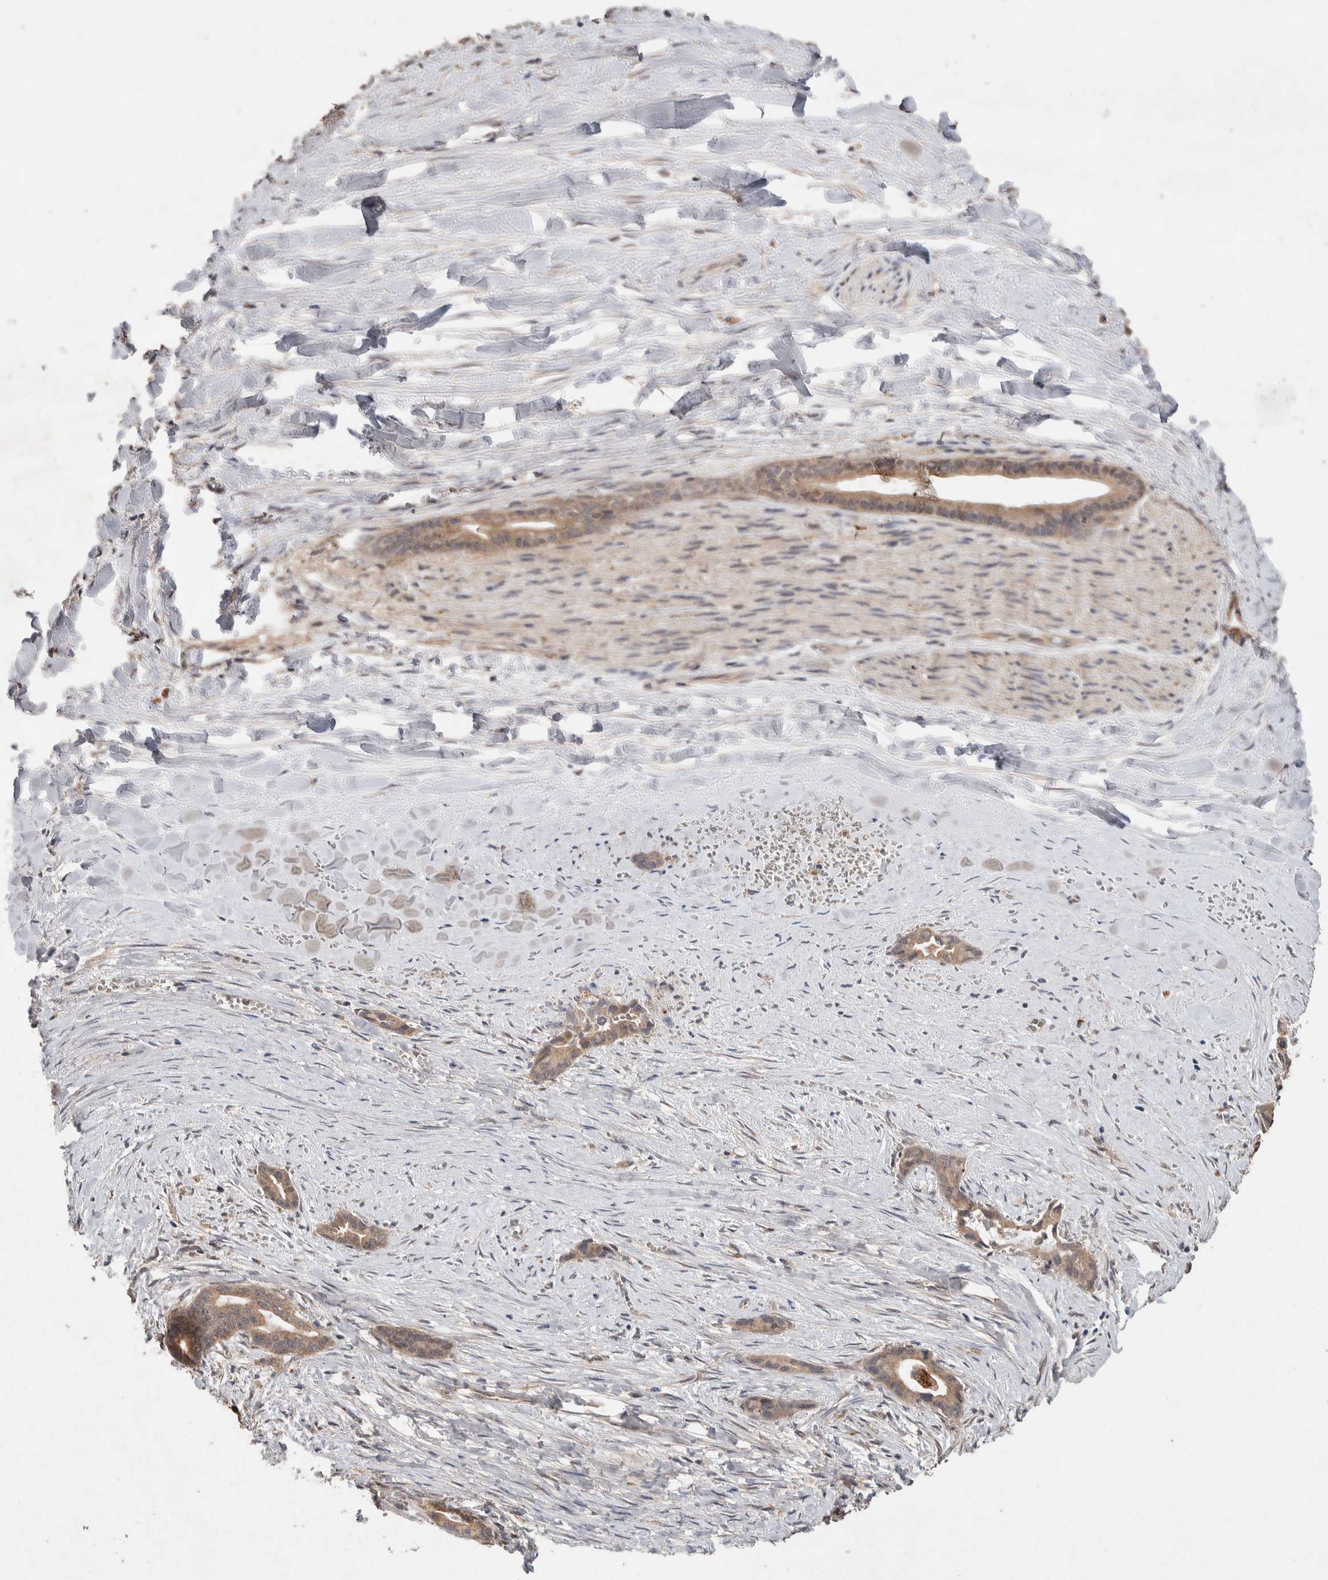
{"staining": {"intensity": "weak", "quantity": ">75%", "location": "cytoplasmic/membranous"}, "tissue": "liver cancer", "cell_type": "Tumor cells", "image_type": "cancer", "snomed": [{"axis": "morphology", "description": "Cholangiocarcinoma"}, {"axis": "topography", "description": "Liver"}], "caption": "Brown immunohistochemical staining in human liver cancer reveals weak cytoplasmic/membranous positivity in about >75% of tumor cells.", "gene": "KCNJ5", "patient": {"sex": "female", "age": 55}}